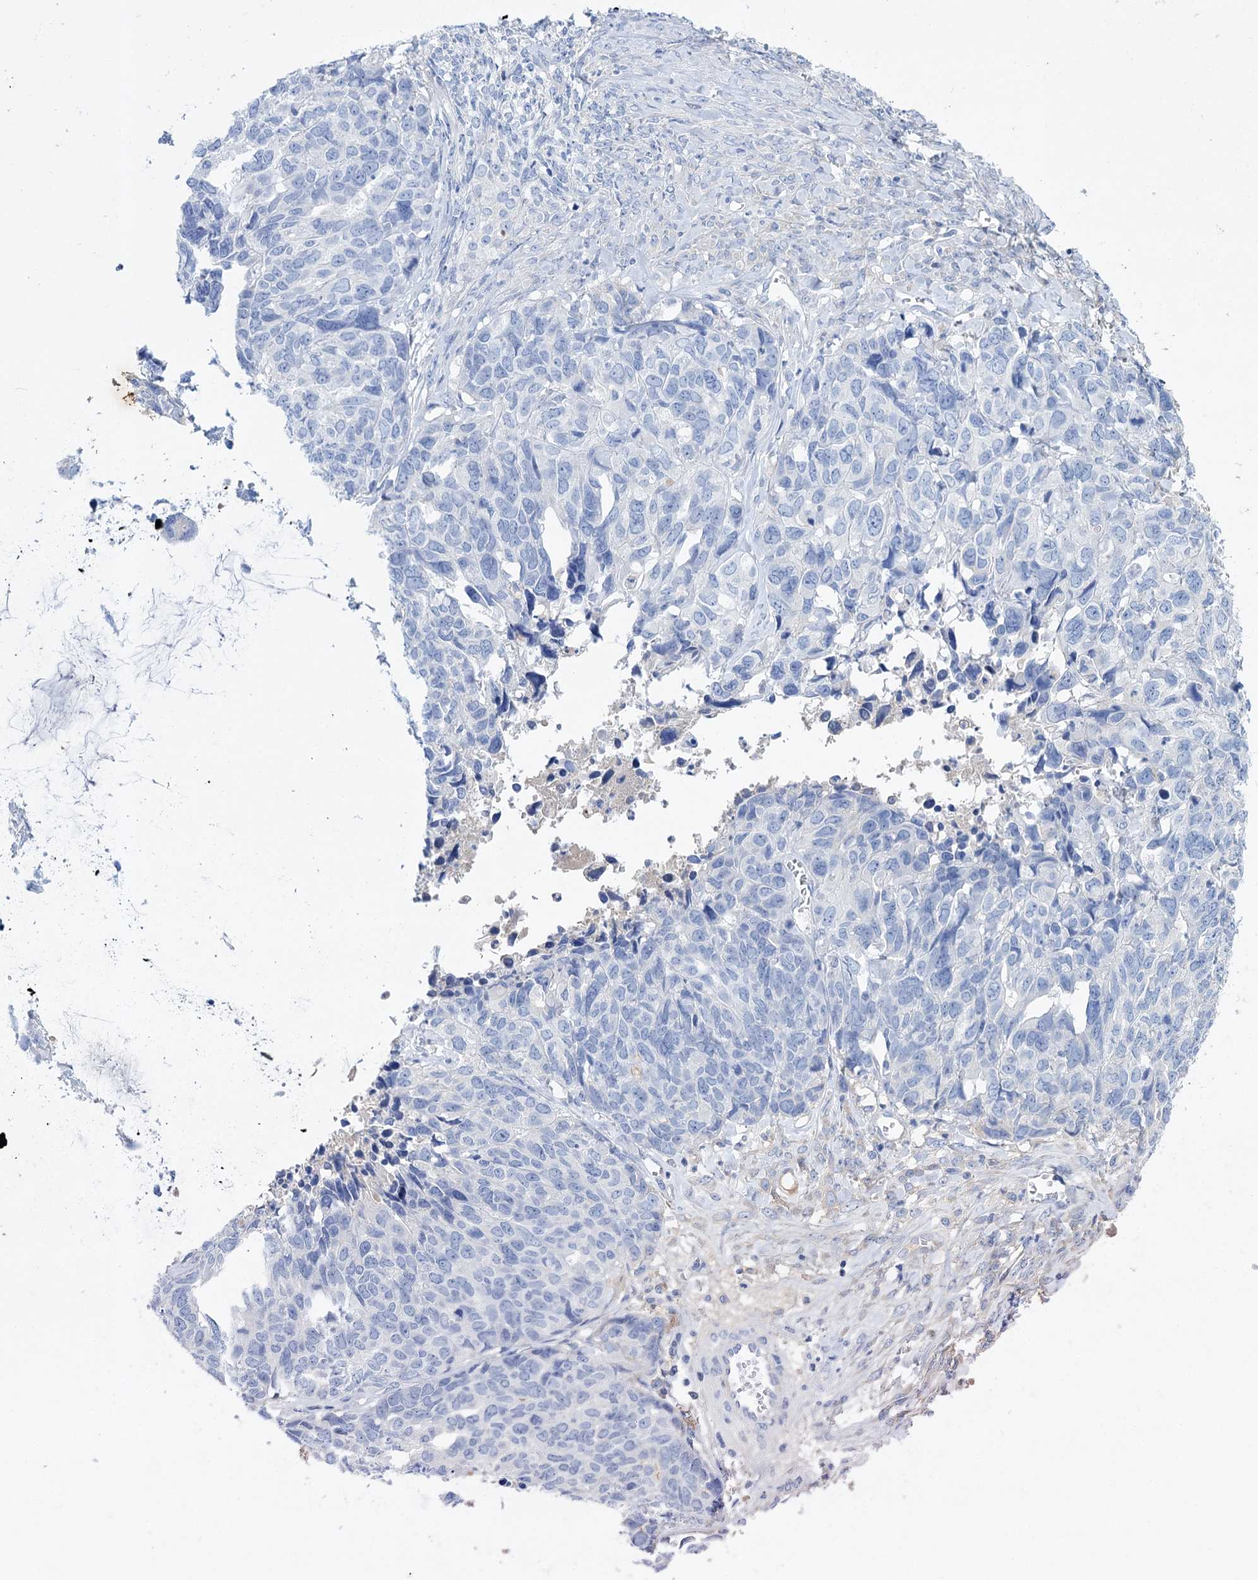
{"staining": {"intensity": "negative", "quantity": "none", "location": "none"}, "tissue": "ovarian cancer", "cell_type": "Tumor cells", "image_type": "cancer", "snomed": [{"axis": "morphology", "description": "Cystadenocarcinoma, serous, NOS"}, {"axis": "topography", "description": "Ovary"}], "caption": "A high-resolution image shows immunohistochemistry staining of ovarian cancer (serous cystadenocarcinoma), which shows no significant positivity in tumor cells.", "gene": "FBXW12", "patient": {"sex": "female", "age": 79}}